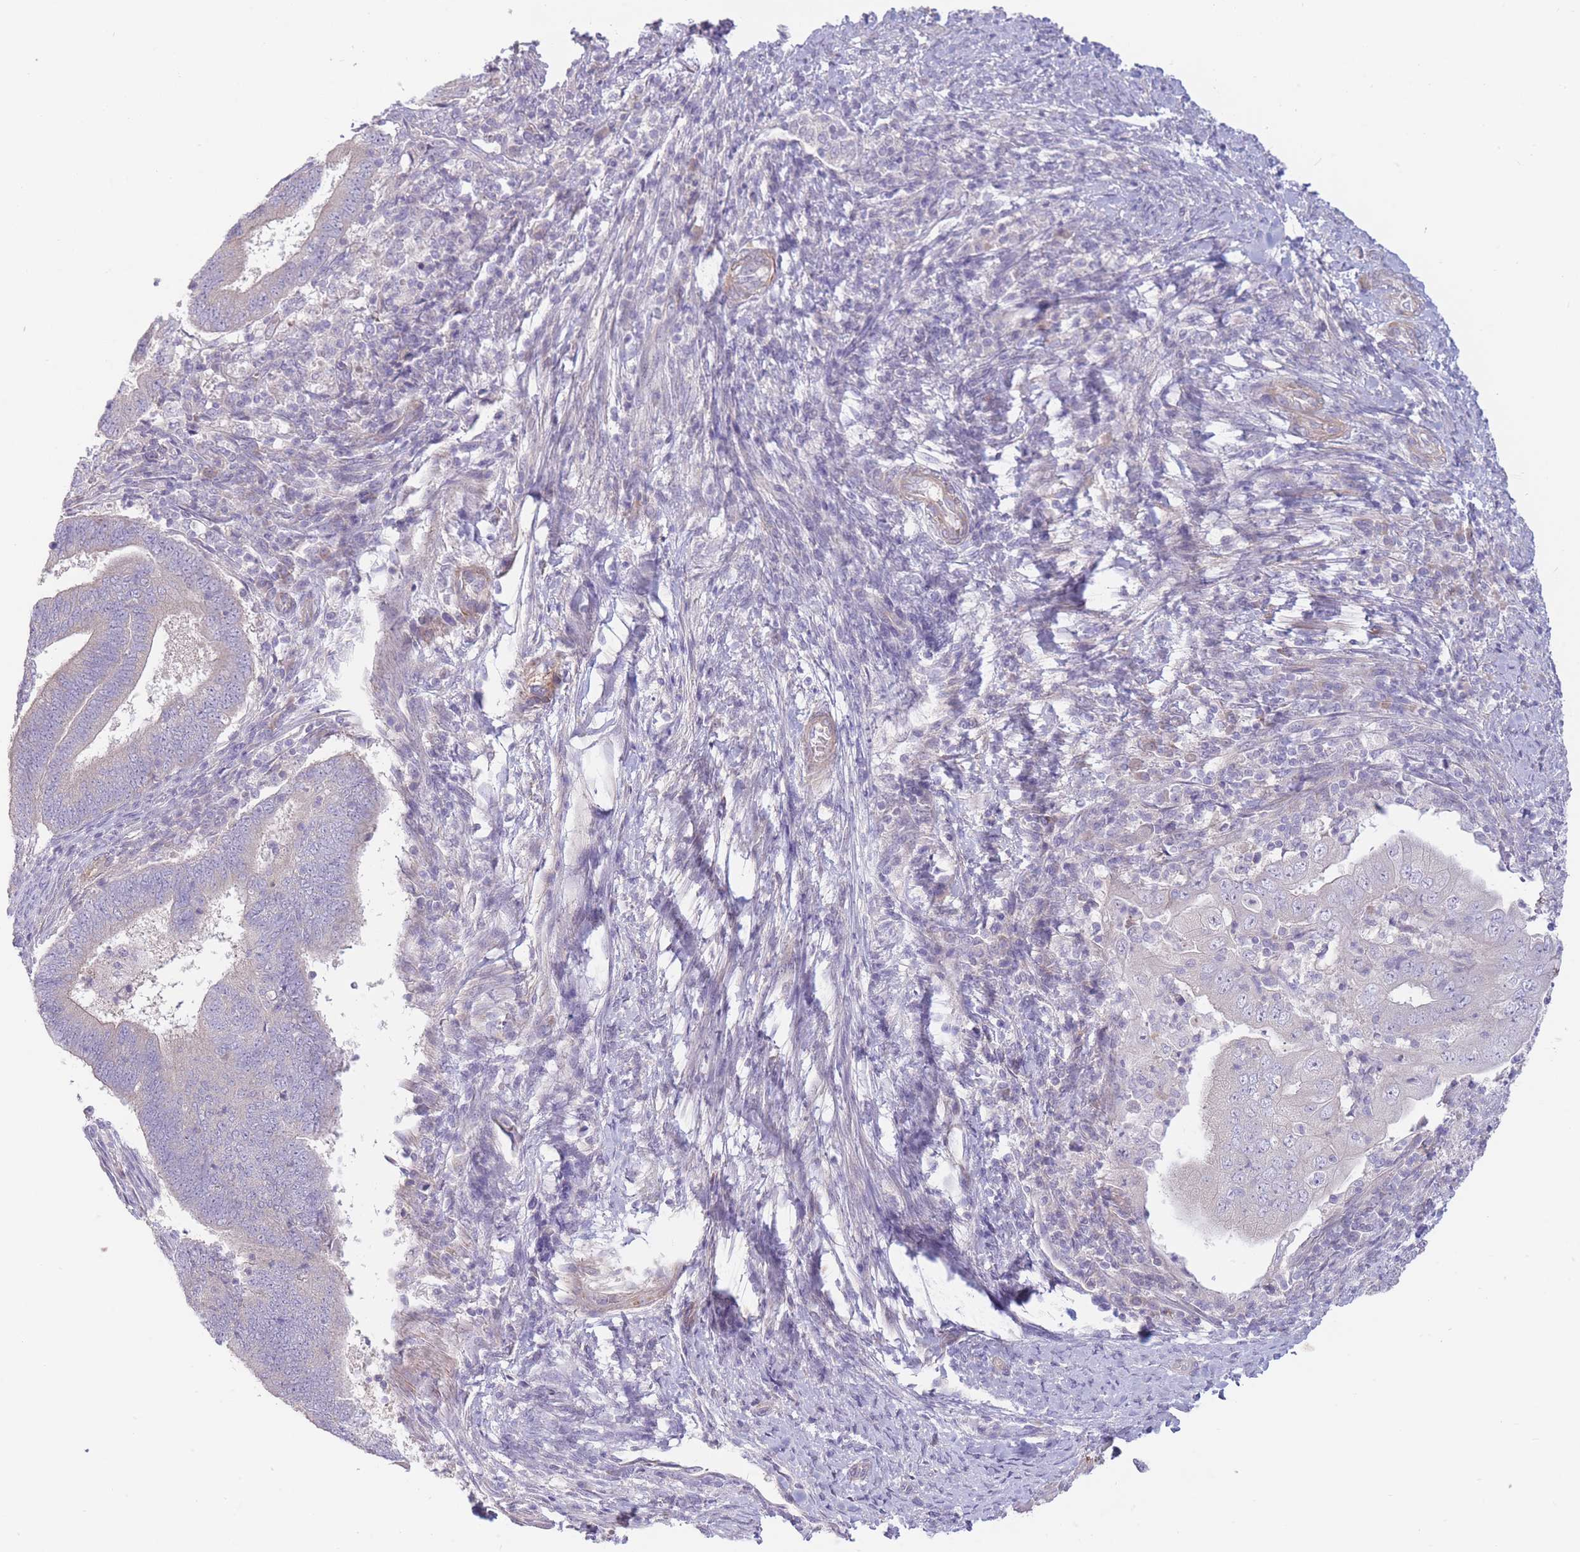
{"staining": {"intensity": "negative", "quantity": "none", "location": "none"}, "tissue": "endometrial cancer", "cell_type": "Tumor cells", "image_type": "cancer", "snomed": [{"axis": "morphology", "description": "Adenocarcinoma, NOS"}, {"axis": "topography", "description": "Endometrium"}], "caption": "High magnification brightfield microscopy of endometrial adenocarcinoma stained with DAB (brown) and counterstained with hematoxylin (blue): tumor cells show no significant expression. Nuclei are stained in blue.", "gene": "PNPLA5", "patient": {"sex": "female", "age": 70}}